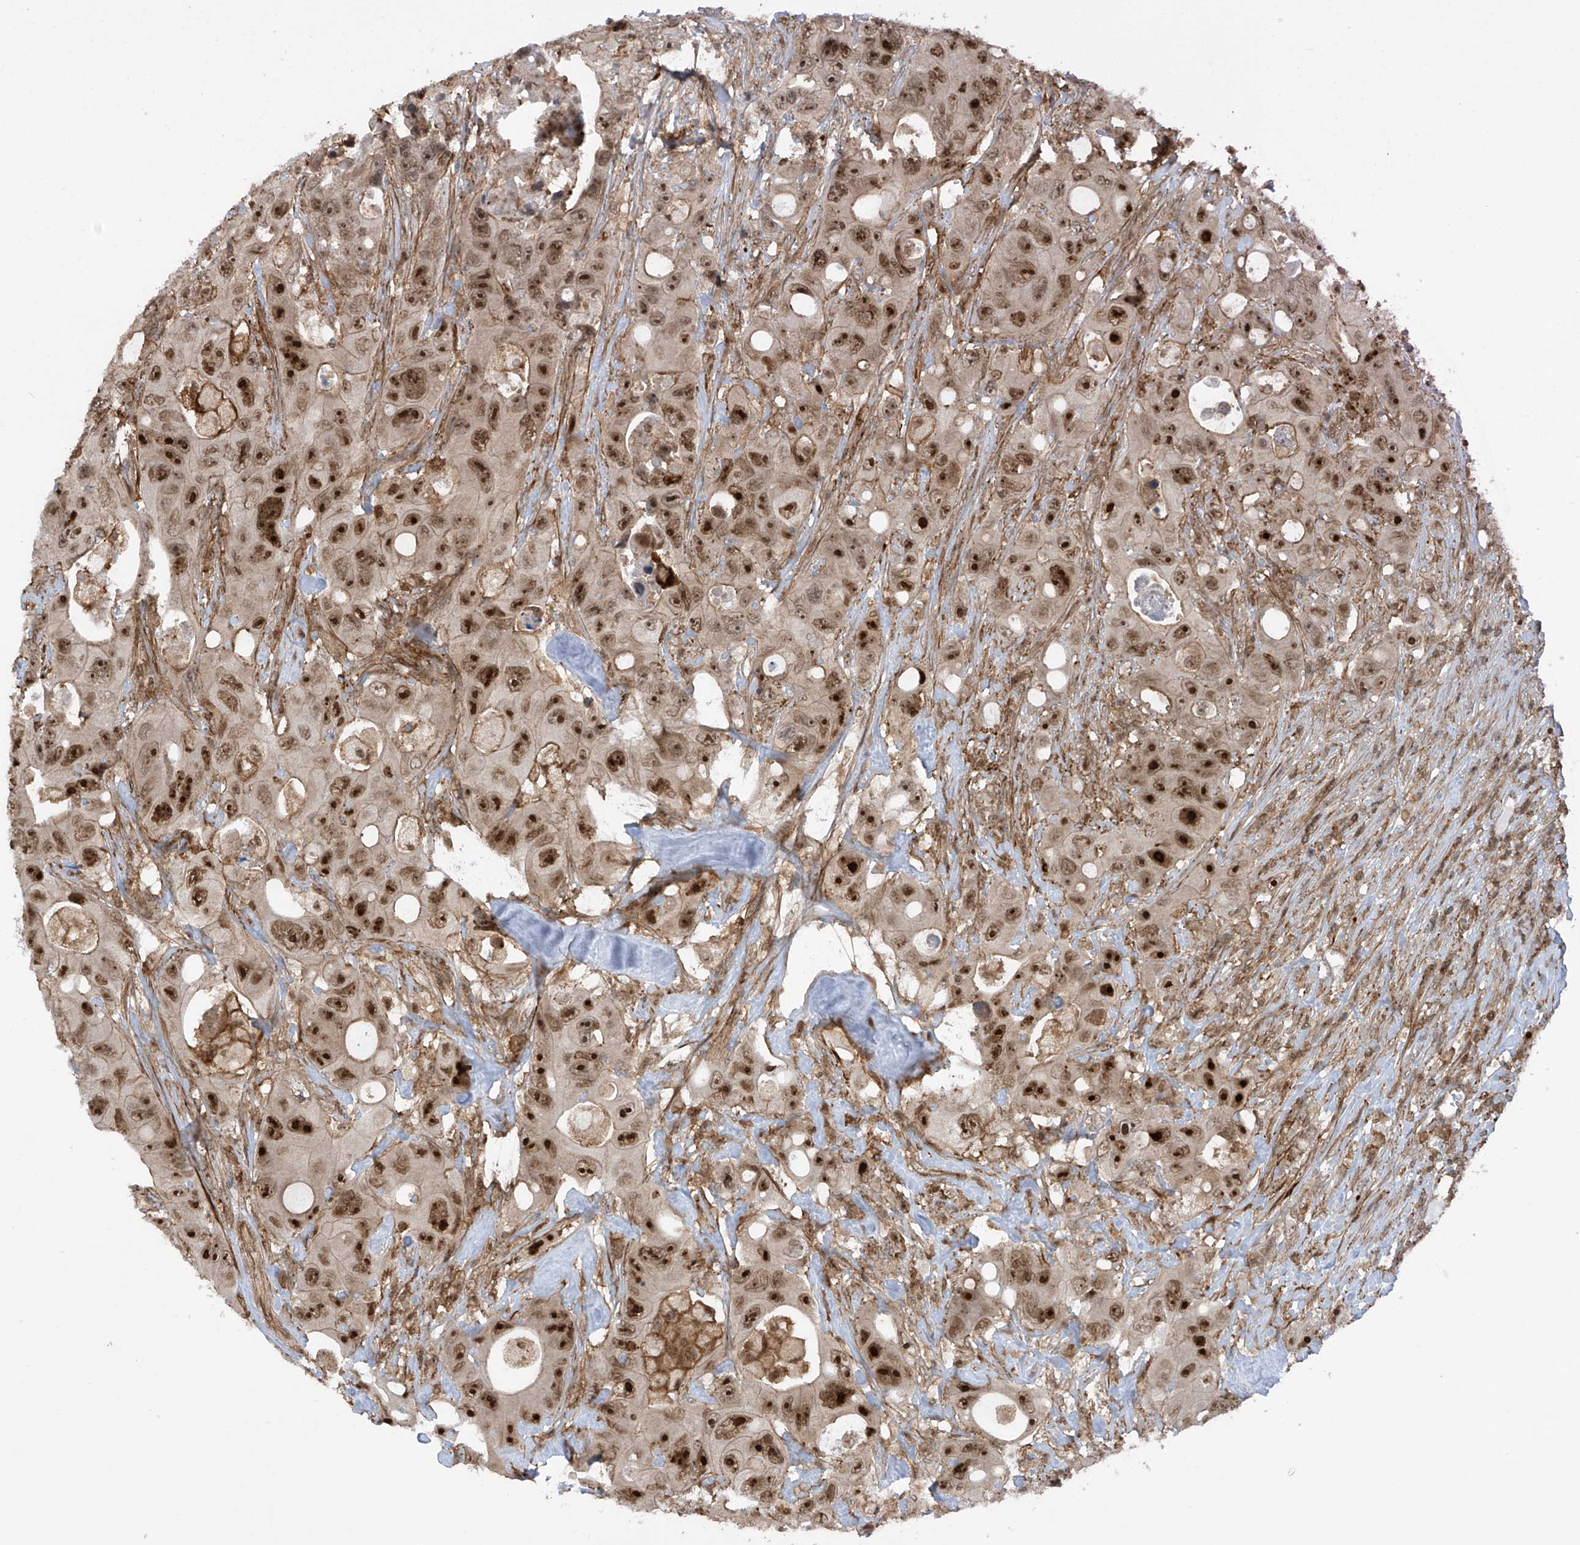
{"staining": {"intensity": "strong", "quantity": ">75%", "location": "nuclear"}, "tissue": "colorectal cancer", "cell_type": "Tumor cells", "image_type": "cancer", "snomed": [{"axis": "morphology", "description": "Adenocarcinoma, NOS"}, {"axis": "topography", "description": "Colon"}], "caption": "An immunohistochemistry photomicrograph of neoplastic tissue is shown. Protein staining in brown highlights strong nuclear positivity in colorectal cancer within tumor cells. The protein of interest is stained brown, and the nuclei are stained in blue (DAB IHC with brightfield microscopy, high magnification).", "gene": "REPIN1", "patient": {"sex": "female", "age": 46}}